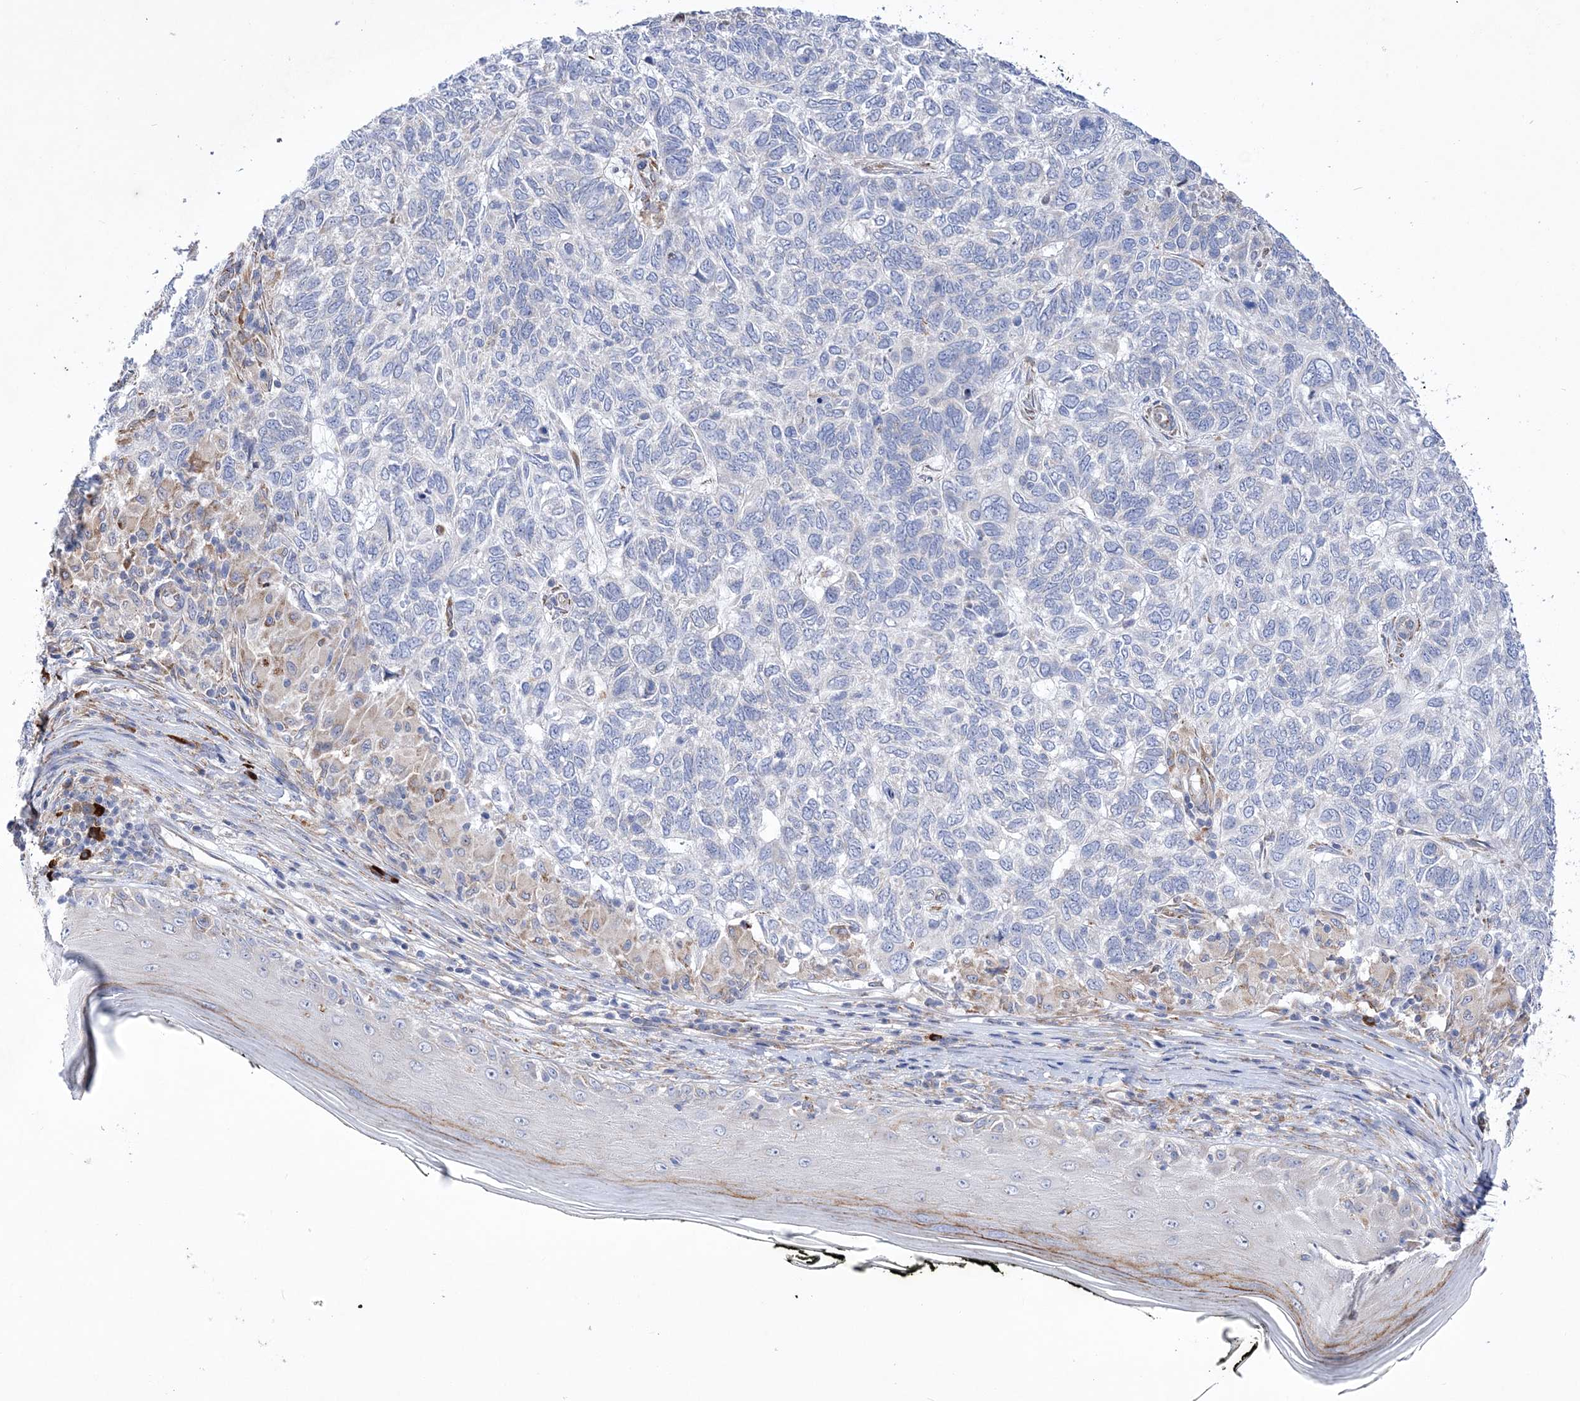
{"staining": {"intensity": "negative", "quantity": "none", "location": "none"}, "tissue": "skin cancer", "cell_type": "Tumor cells", "image_type": "cancer", "snomed": [{"axis": "morphology", "description": "Basal cell carcinoma"}, {"axis": "topography", "description": "Skin"}], "caption": "Photomicrograph shows no significant protein positivity in tumor cells of skin basal cell carcinoma.", "gene": "MED31", "patient": {"sex": "female", "age": 65}}